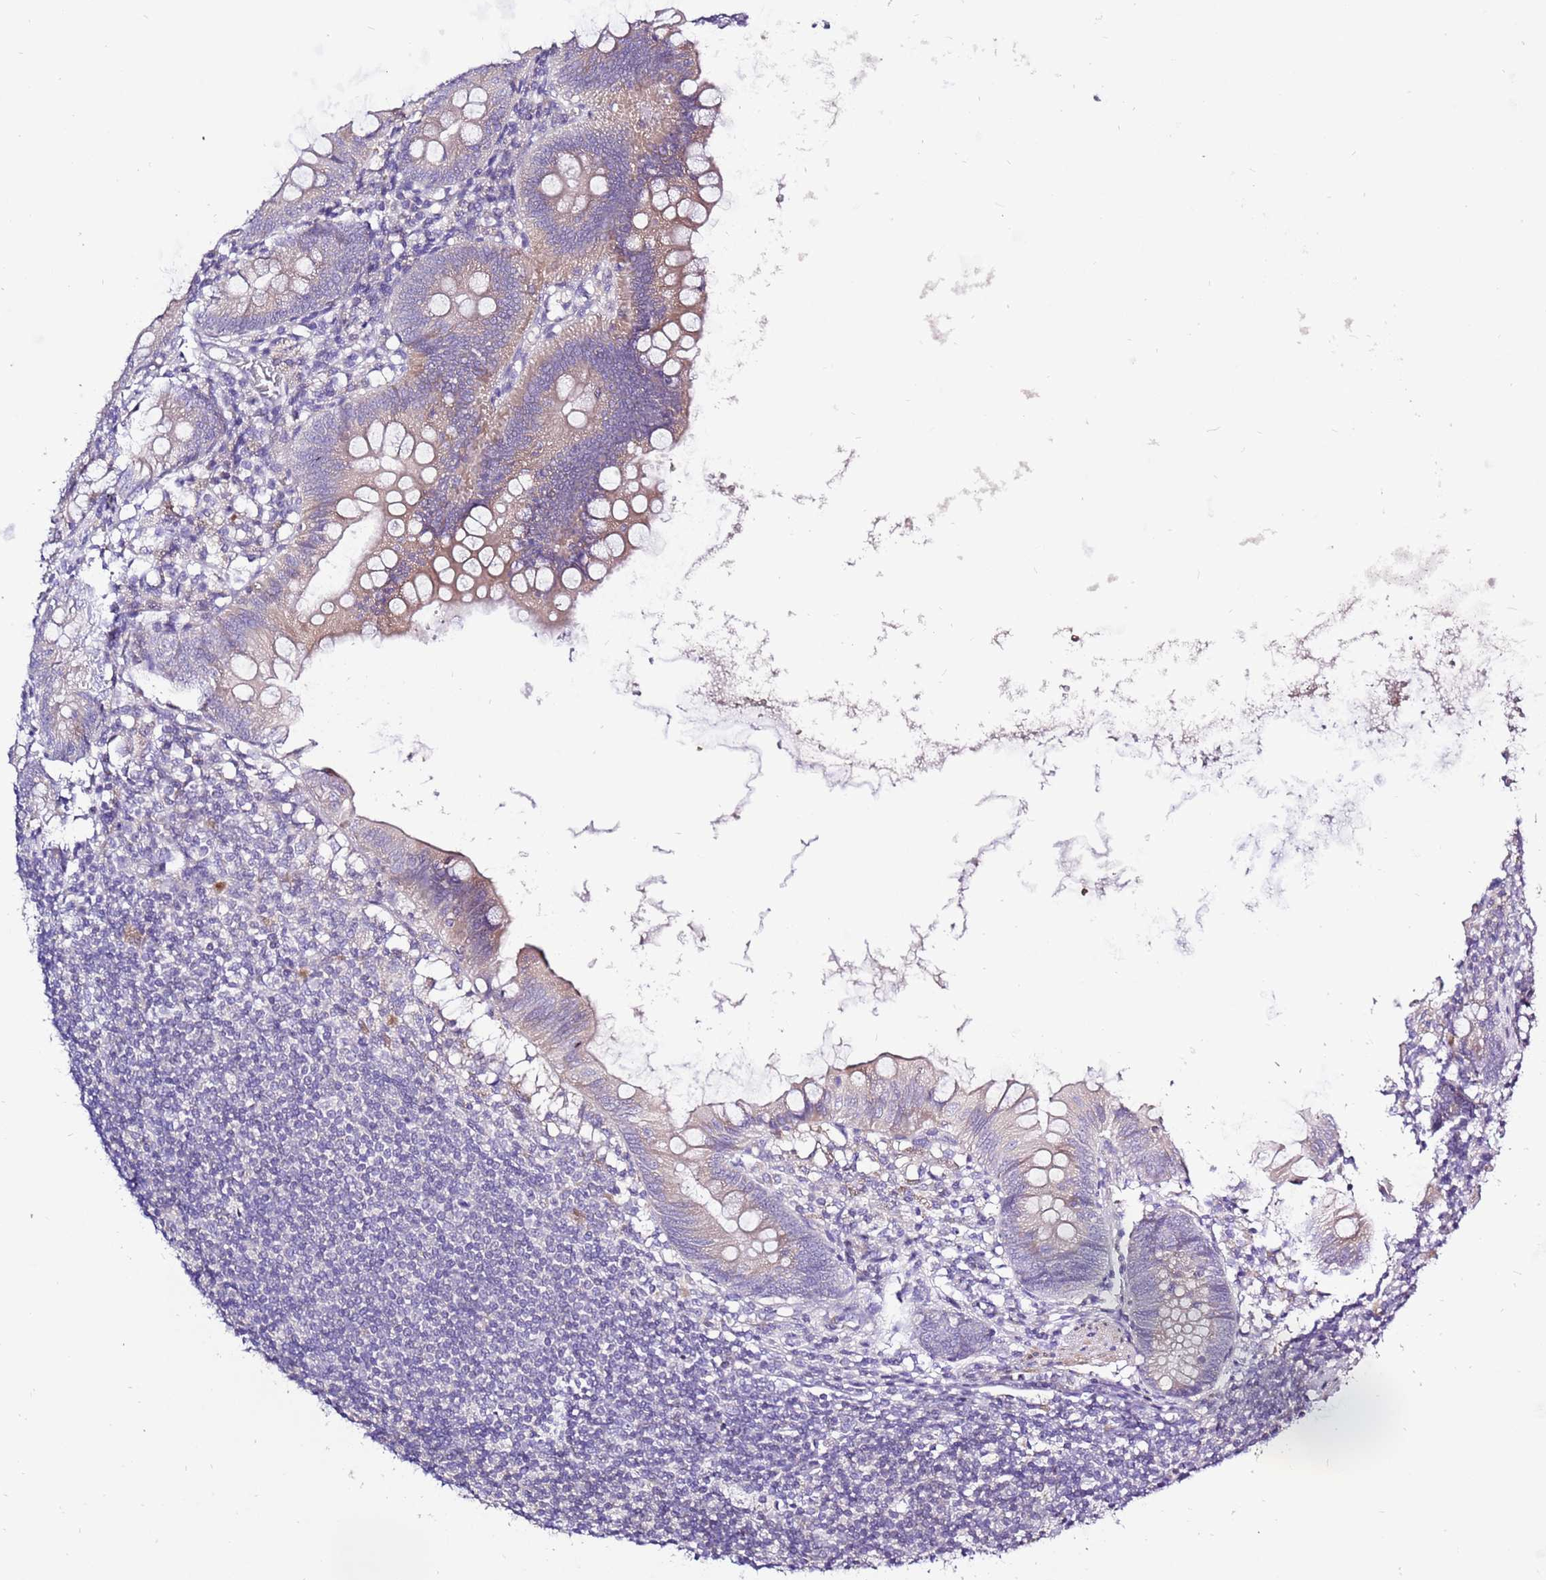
{"staining": {"intensity": "moderate", "quantity": "<25%", "location": "cytoplasmic/membranous"}, "tissue": "appendix", "cell_type": "Glandular cells", "image_type": "normal", "snomed": [{"axis": "morphology", "description": "Normal tissue, NOS"}, {"axis": "topography", "description": "Appendix"}], "caption": "Protein staining shows moderate cytoplasmic/membranous expression in approximately <25% of glandular cells in benign appendix.", "gene": "GLCE", "patient": {"sex": "female", "age": 62}}